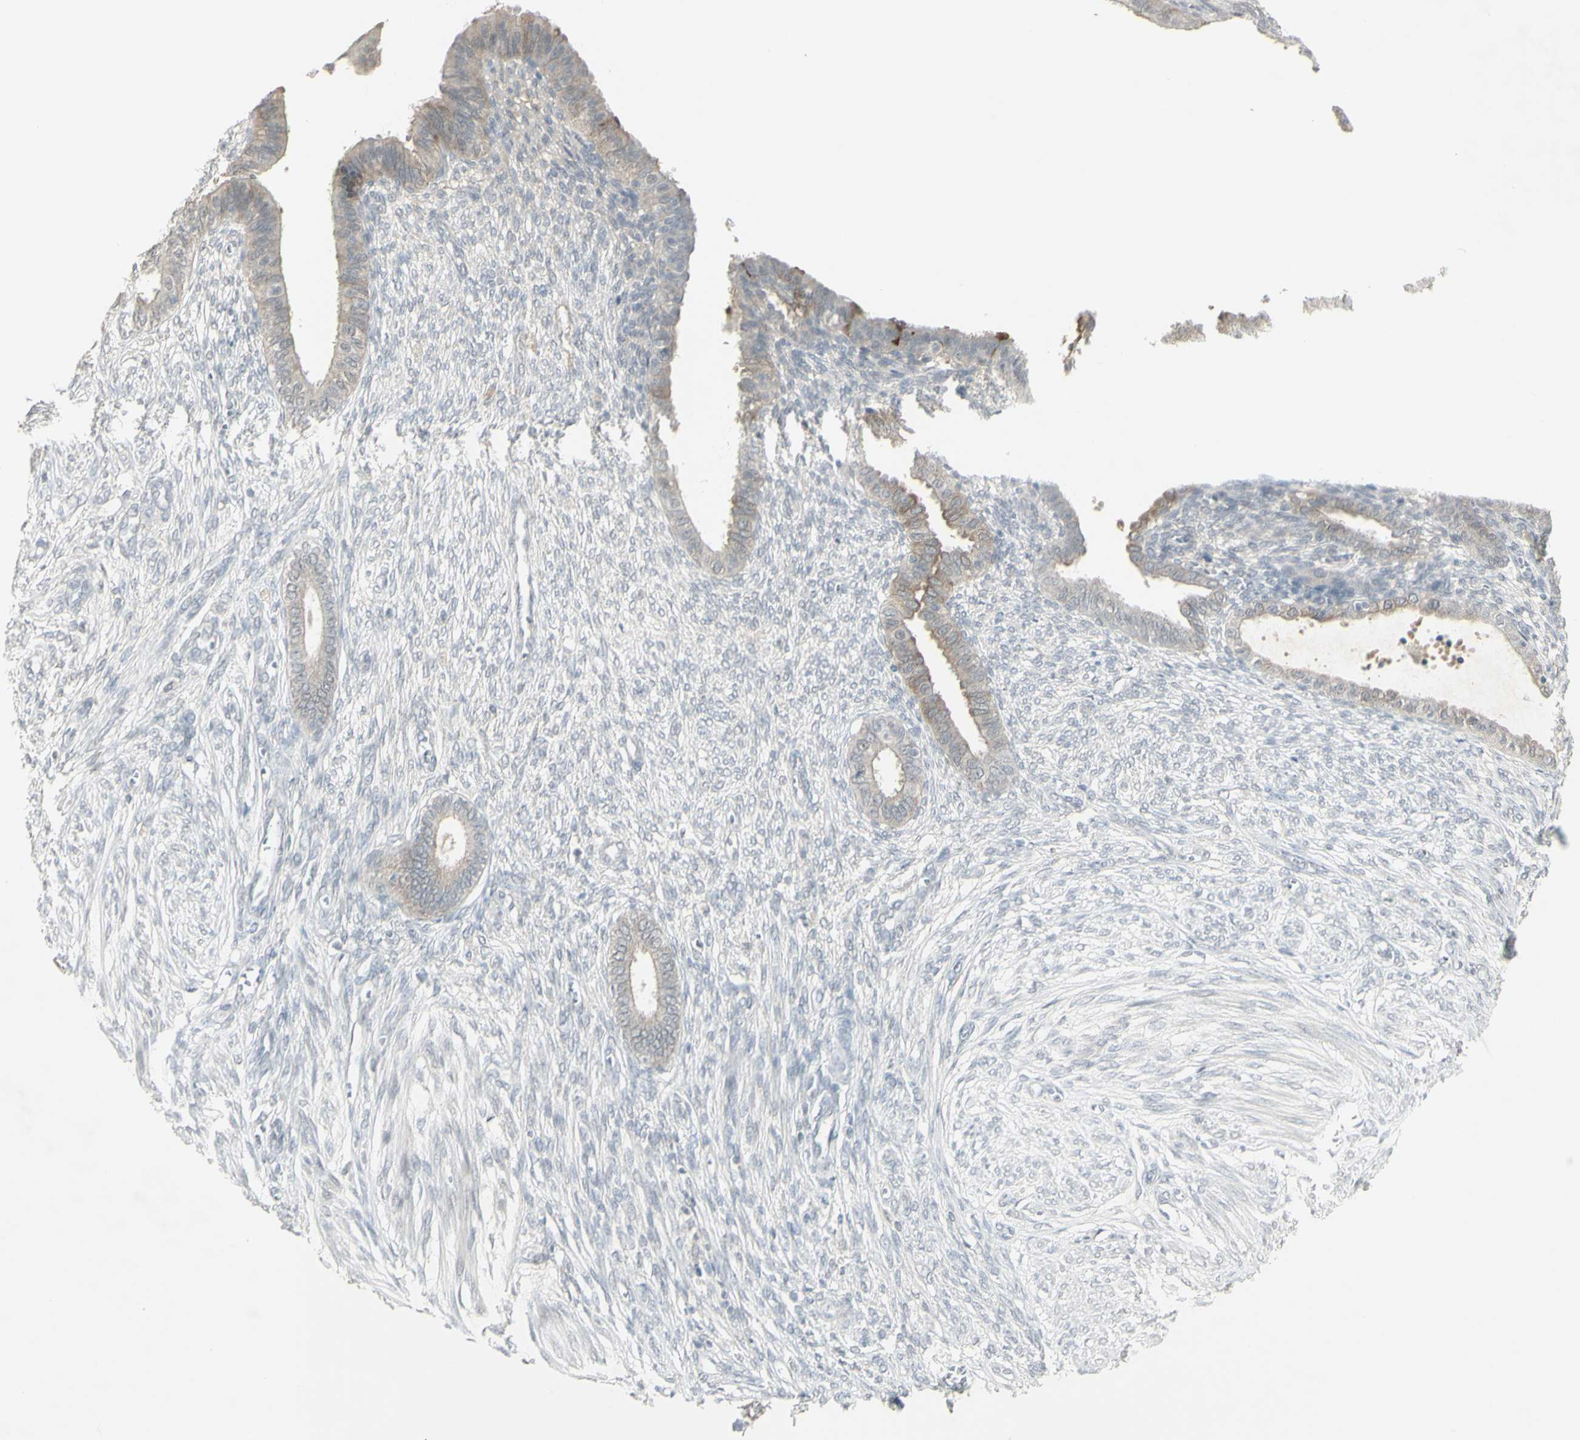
{"staining": {"intensity": "negative", "quantity": "none", "location": "none"}, "tissue": "endometrium", "cell_type": "Cells in endometrial stroma", "image_type": "normal", "snomed": [{"axis": "morphology", "description": "Normal tissue, NOS"}, {"axis": "topography", "description": "Endometrium"}], "caption": "Immunohistochemistry (IHC) histopathology image of benign endometrium: human endometrium stained with DAB displays no significant protein expression in cells in endometrial stroma.", "gene": "C1orf116", "patient": {"sex": "female", "age": 72}}